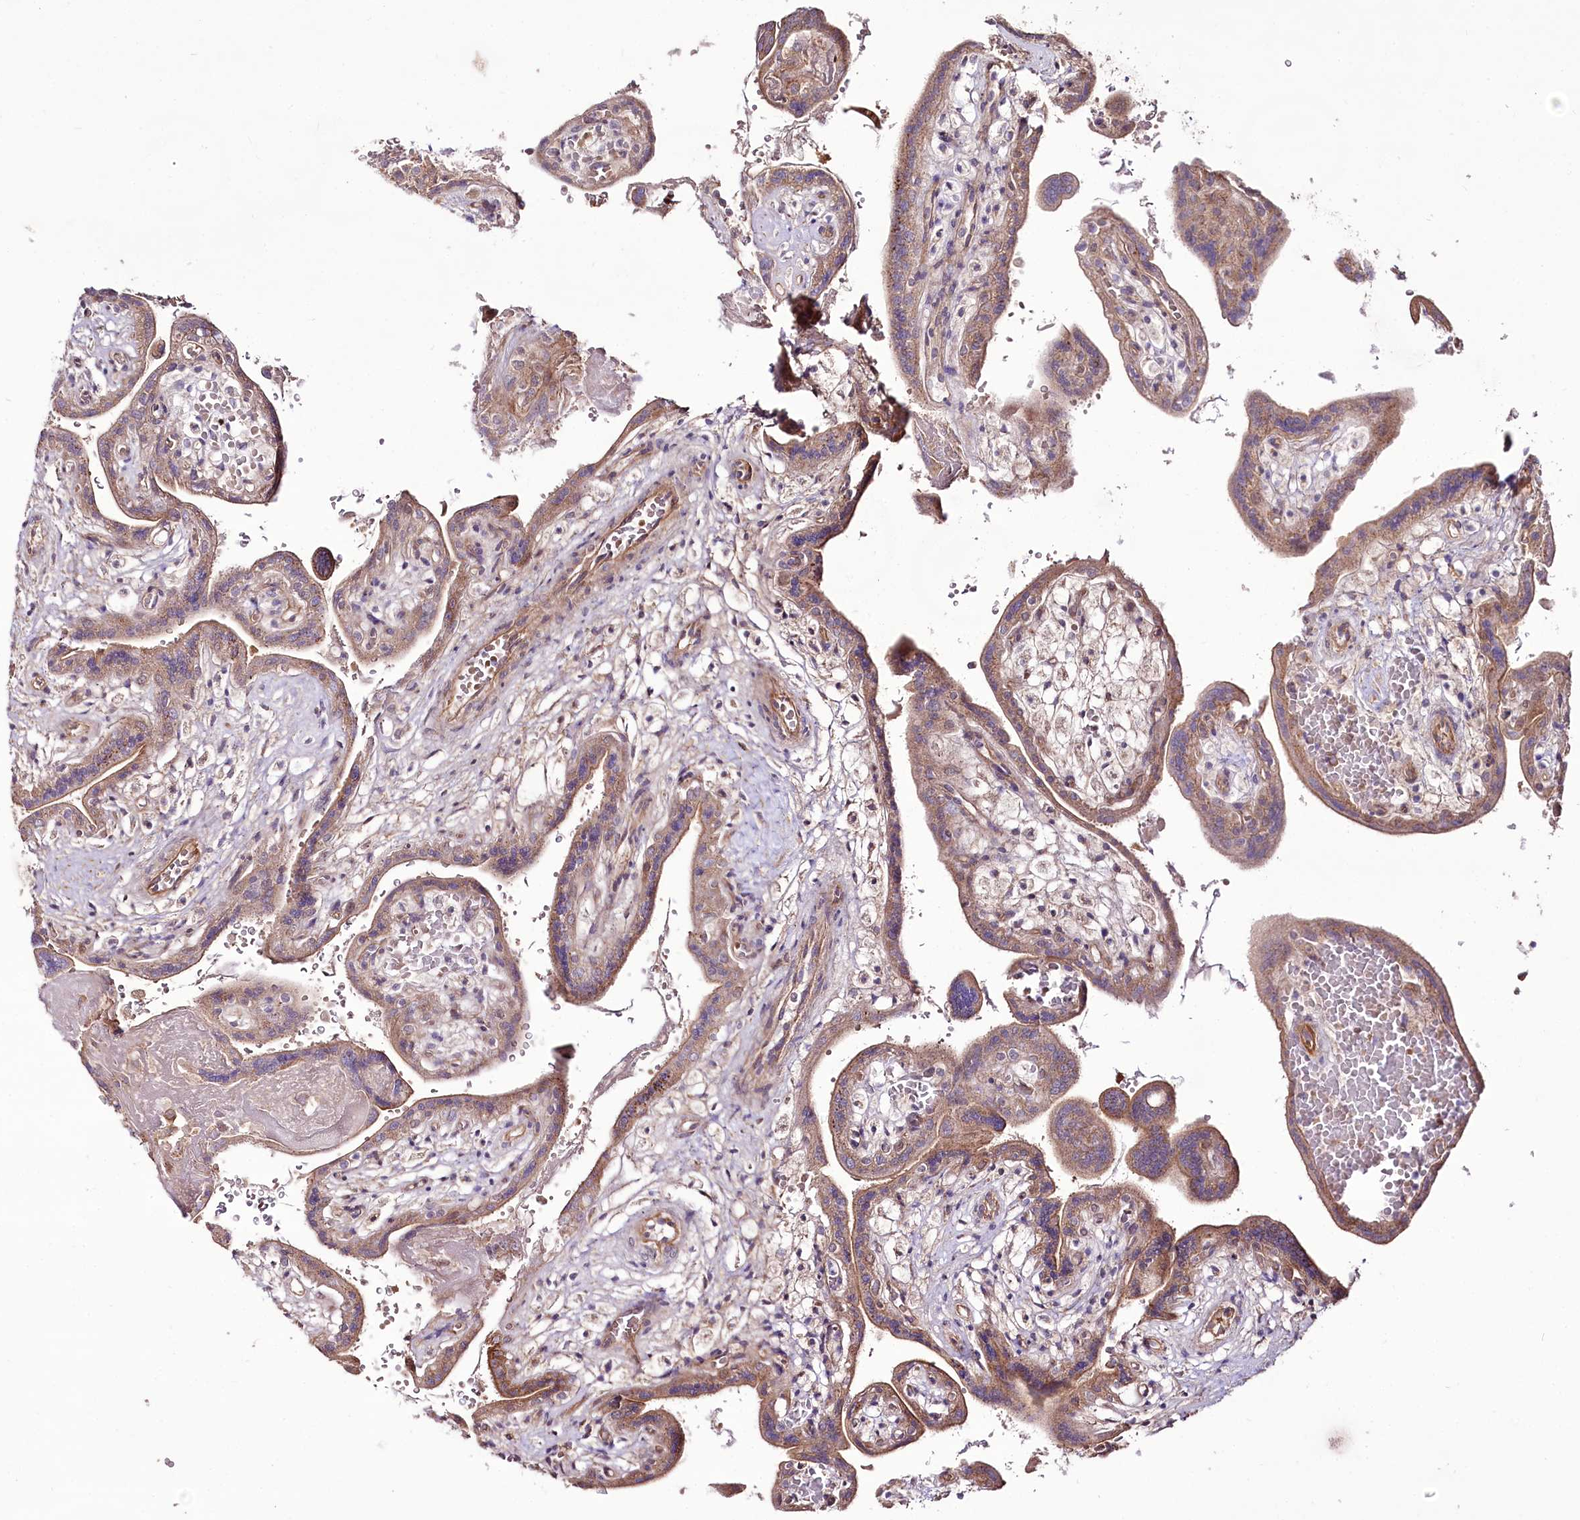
{"staining": {"intensity": "moderate", "quantity": ">75%", "location": "cytoplasmic/membranous"}, "tissue": "placenta", "cell_type": "Trophoblastic cells", "image_type": "normal", "snomed": [{"axis": "morphology", "description": "Normal tissue, NOS"}, {"axis": "topography", "description": "Placenta"}], "caption": "Immunohistochemistry (DAB (3,3'-diaminobenzidine)) staining of benign human placenta demonstrates moderate cytoplasmic/membranous protein positivity in about >75% of trophoblastic cells.", "gene": "REXO2", "patient": {"sex": "female", "age": 37}}